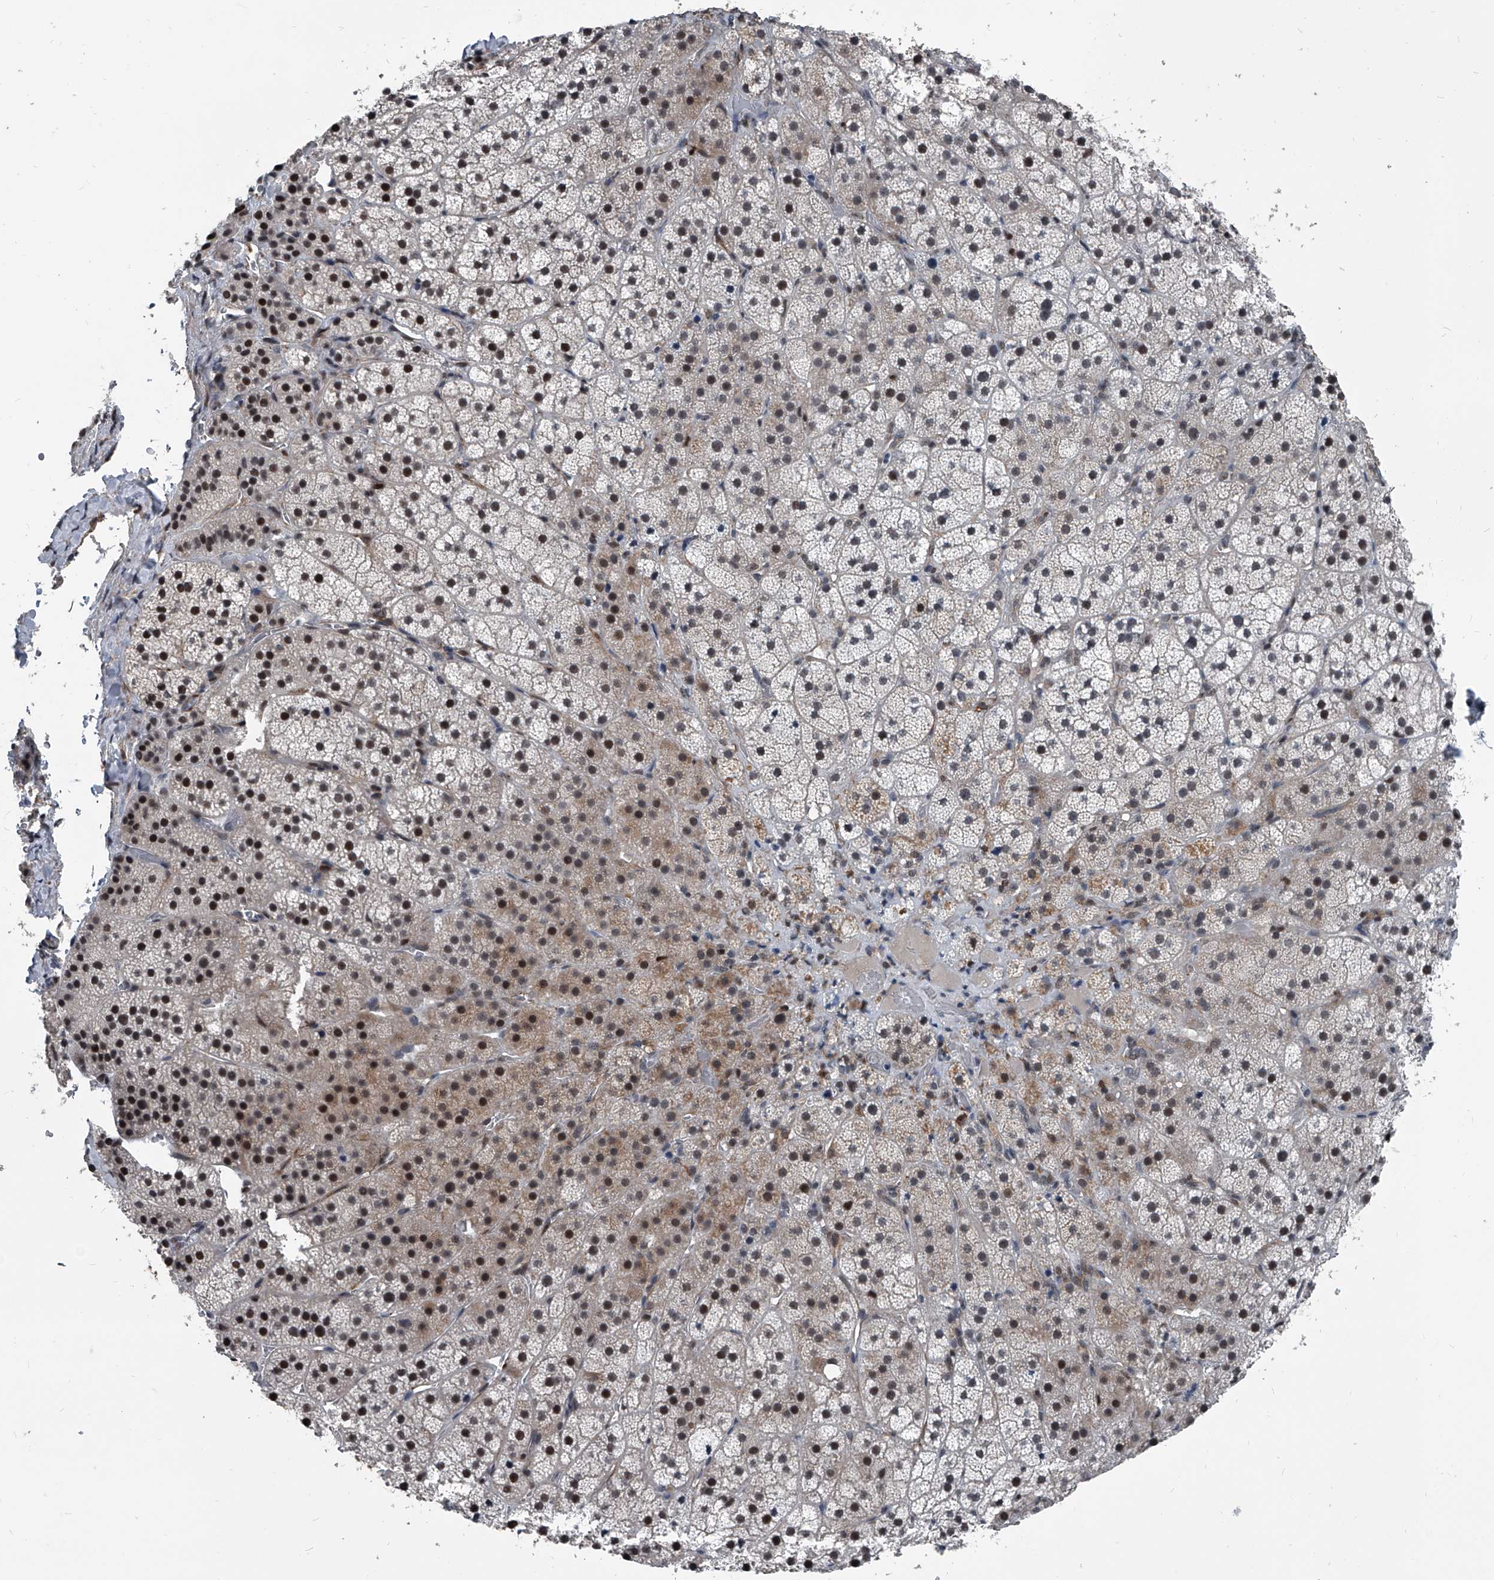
{"staining": {"intensity": "moderate", "quantity": "25%-75%", "location": "nuclear"}, "tissue": "adrenal gland", "cell_type": "Glandular cells", "image_type": "normal", "snomed": [{"axis": "morphology", "description": "Normal tissue, NOS"}, {"axis": "topography", "description": "Adrenal gland"}], "caption": "A medium amount of moderate nuclear positivity is seen in about 25%-75% of glandular cells in unremarkable adrenal gland. (Brightfield microscopy of DAB IHC at high magnification).", "gene": "MEN1", "patient": {"sex": "female", "age": 44}}